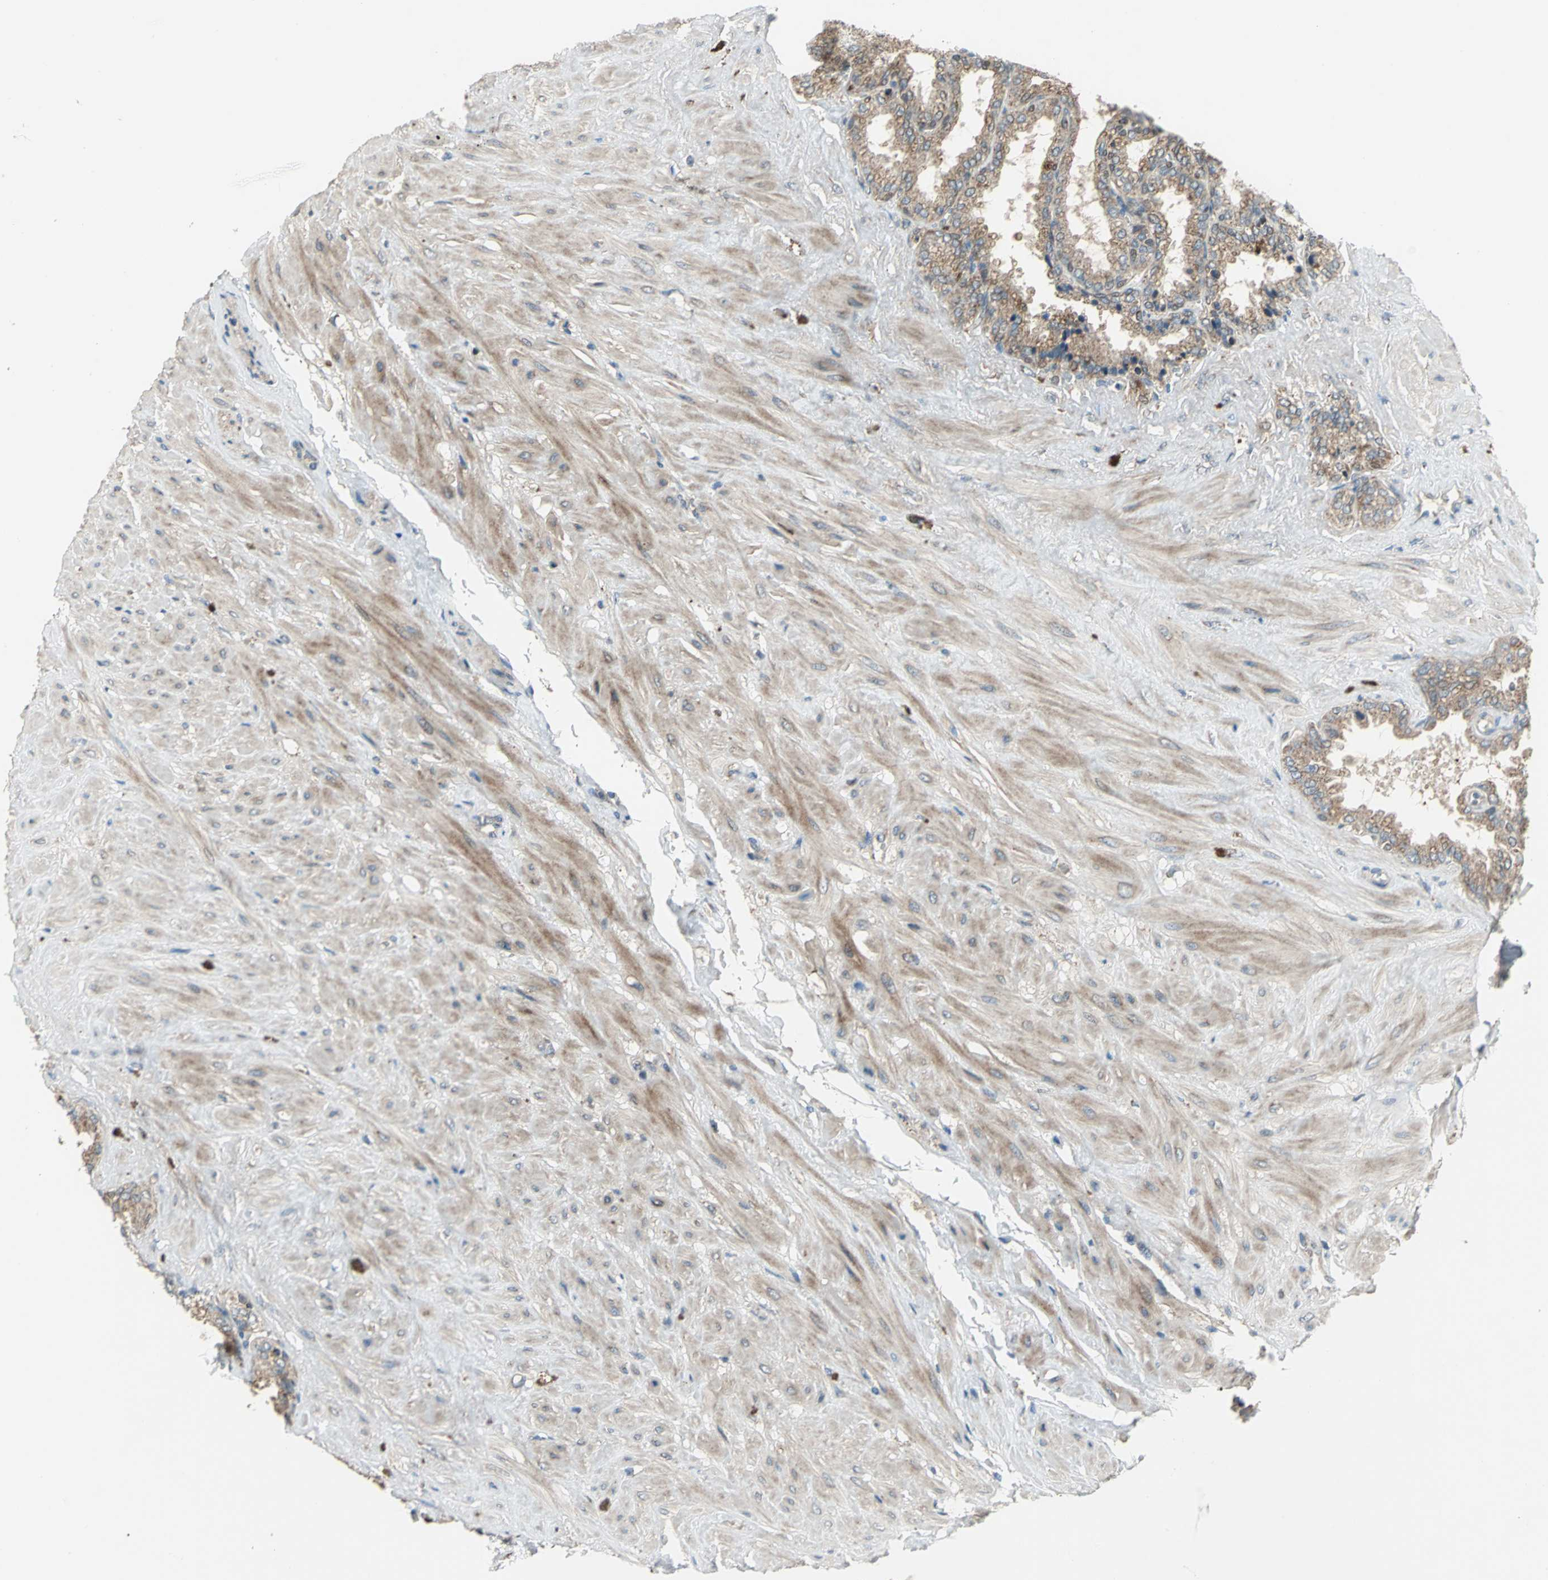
{"staining": {"intensity": "moderate", "quantity": ">75%", "location": "cytoplasmic/membranous"}, "tissue": "seminal vesicle", "cell_type": "Glandular cells", "image_type": "normal", "snomed": [{"axis": "morphology", "description": "Normal tissue, NOS"}, {"axis": "topography", "description": "Seminal veicle"}], "caption": "Immunohistochemistry (IHC) staining of benign seminal vesicle, which displays medium levels of moderate cytoplasmic/membranous expression in about >75% of glandular cells indicating moderate cytoplasmic/membranous protein expression. The staining was performed using DAB (brown) for protein detection and nuclei were counterstained in hematoxylin (blue).", "gene": "TRAK1", "patient": {"sex": "male", "age": 46}}